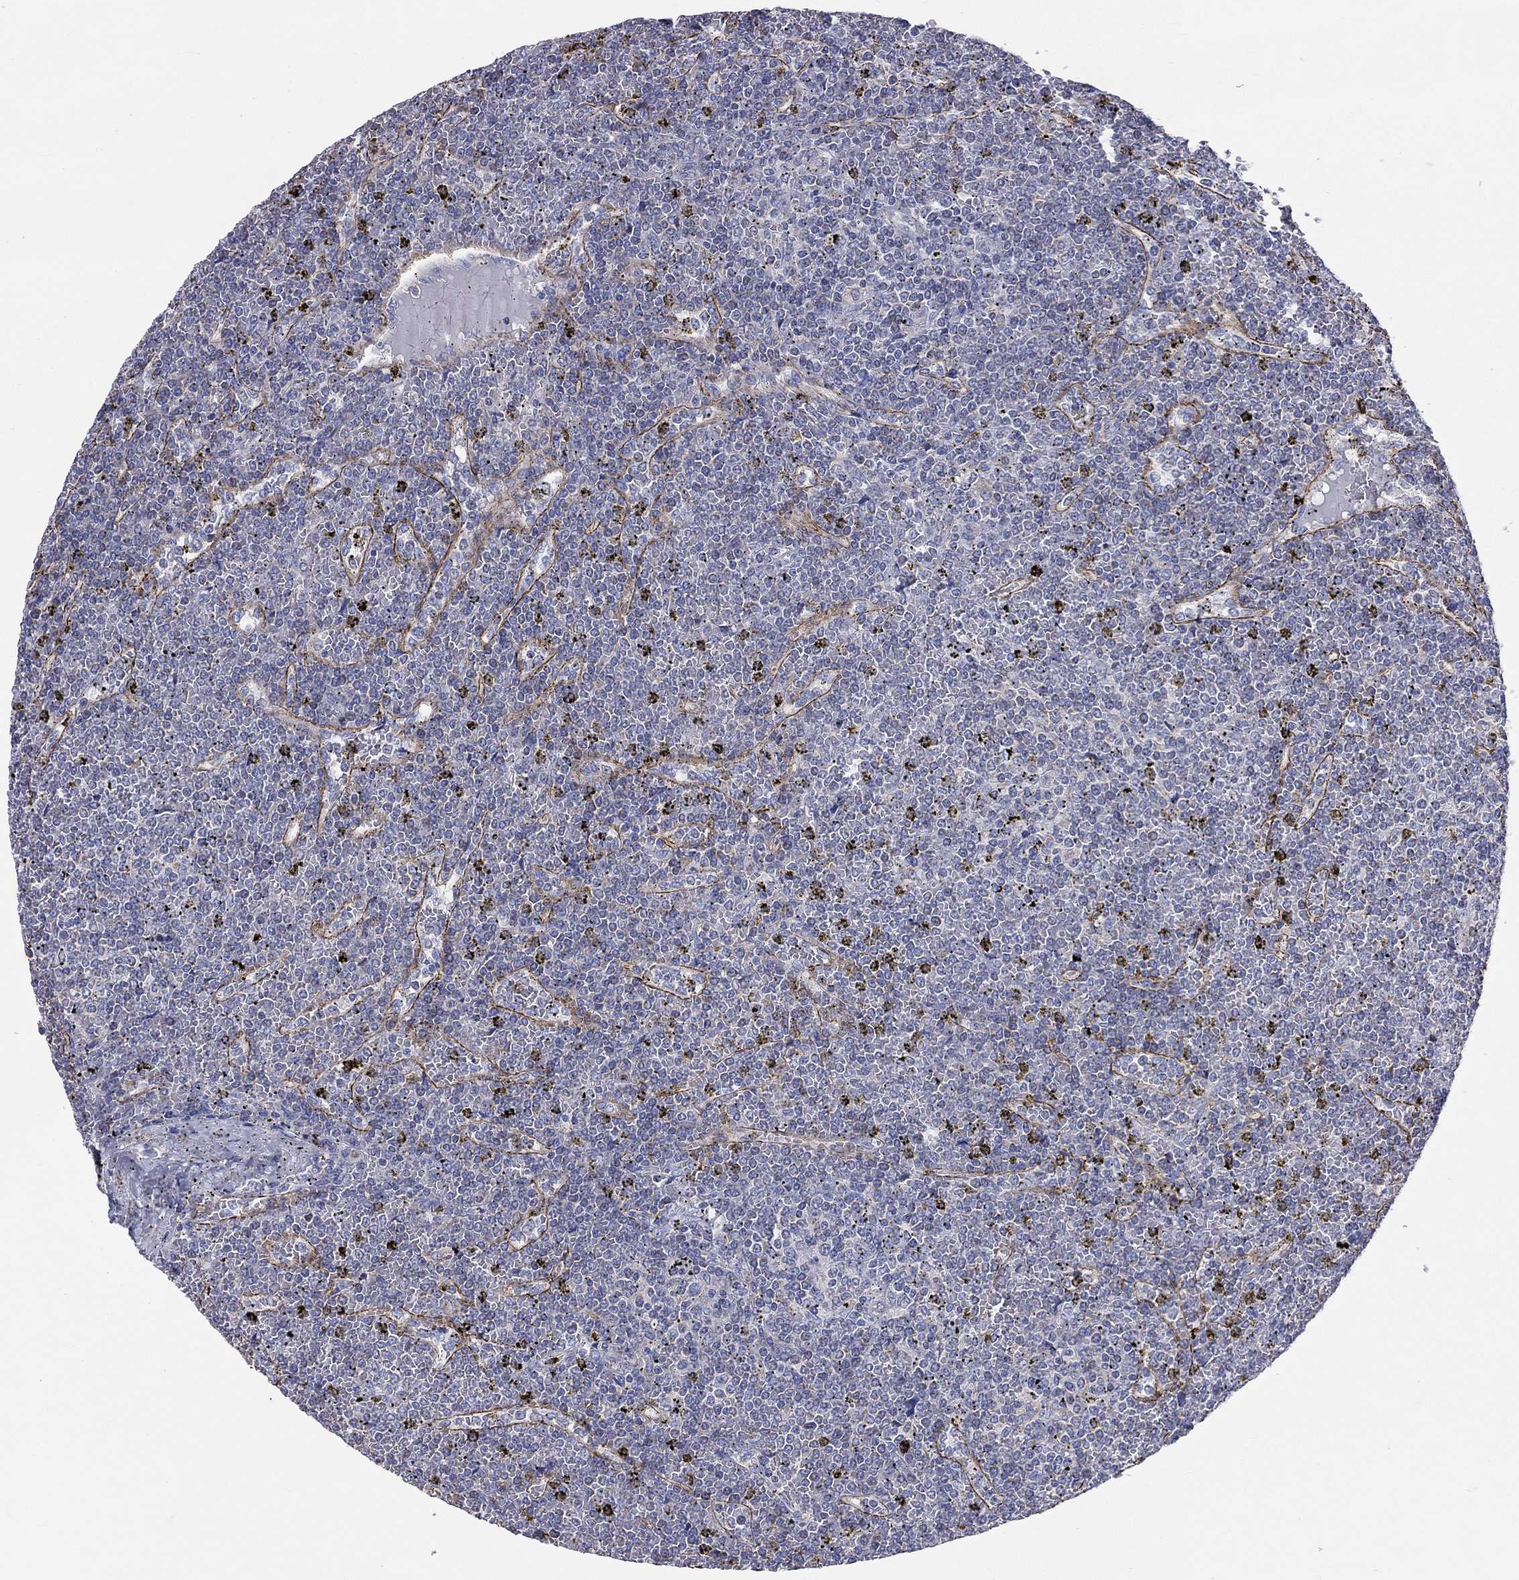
{"staining": {"intensity": "negative", "quantity": "none", "location": "none"}, "tissue": "lymphoma", "cell_type": "Tumor cells", "image_type": "cancer", "snomed": [{"axis": "morphology", "description": "Malignant lymphoma, non-Hodgkin's type, Low grade"}, {"axis": "topography", "description": "Spleen"}], "caption": "IHC of human lymphoma displays no expression in tumor cells.", "gene": "RCAN1", "patient": {"sex": "female", "age": 19}}